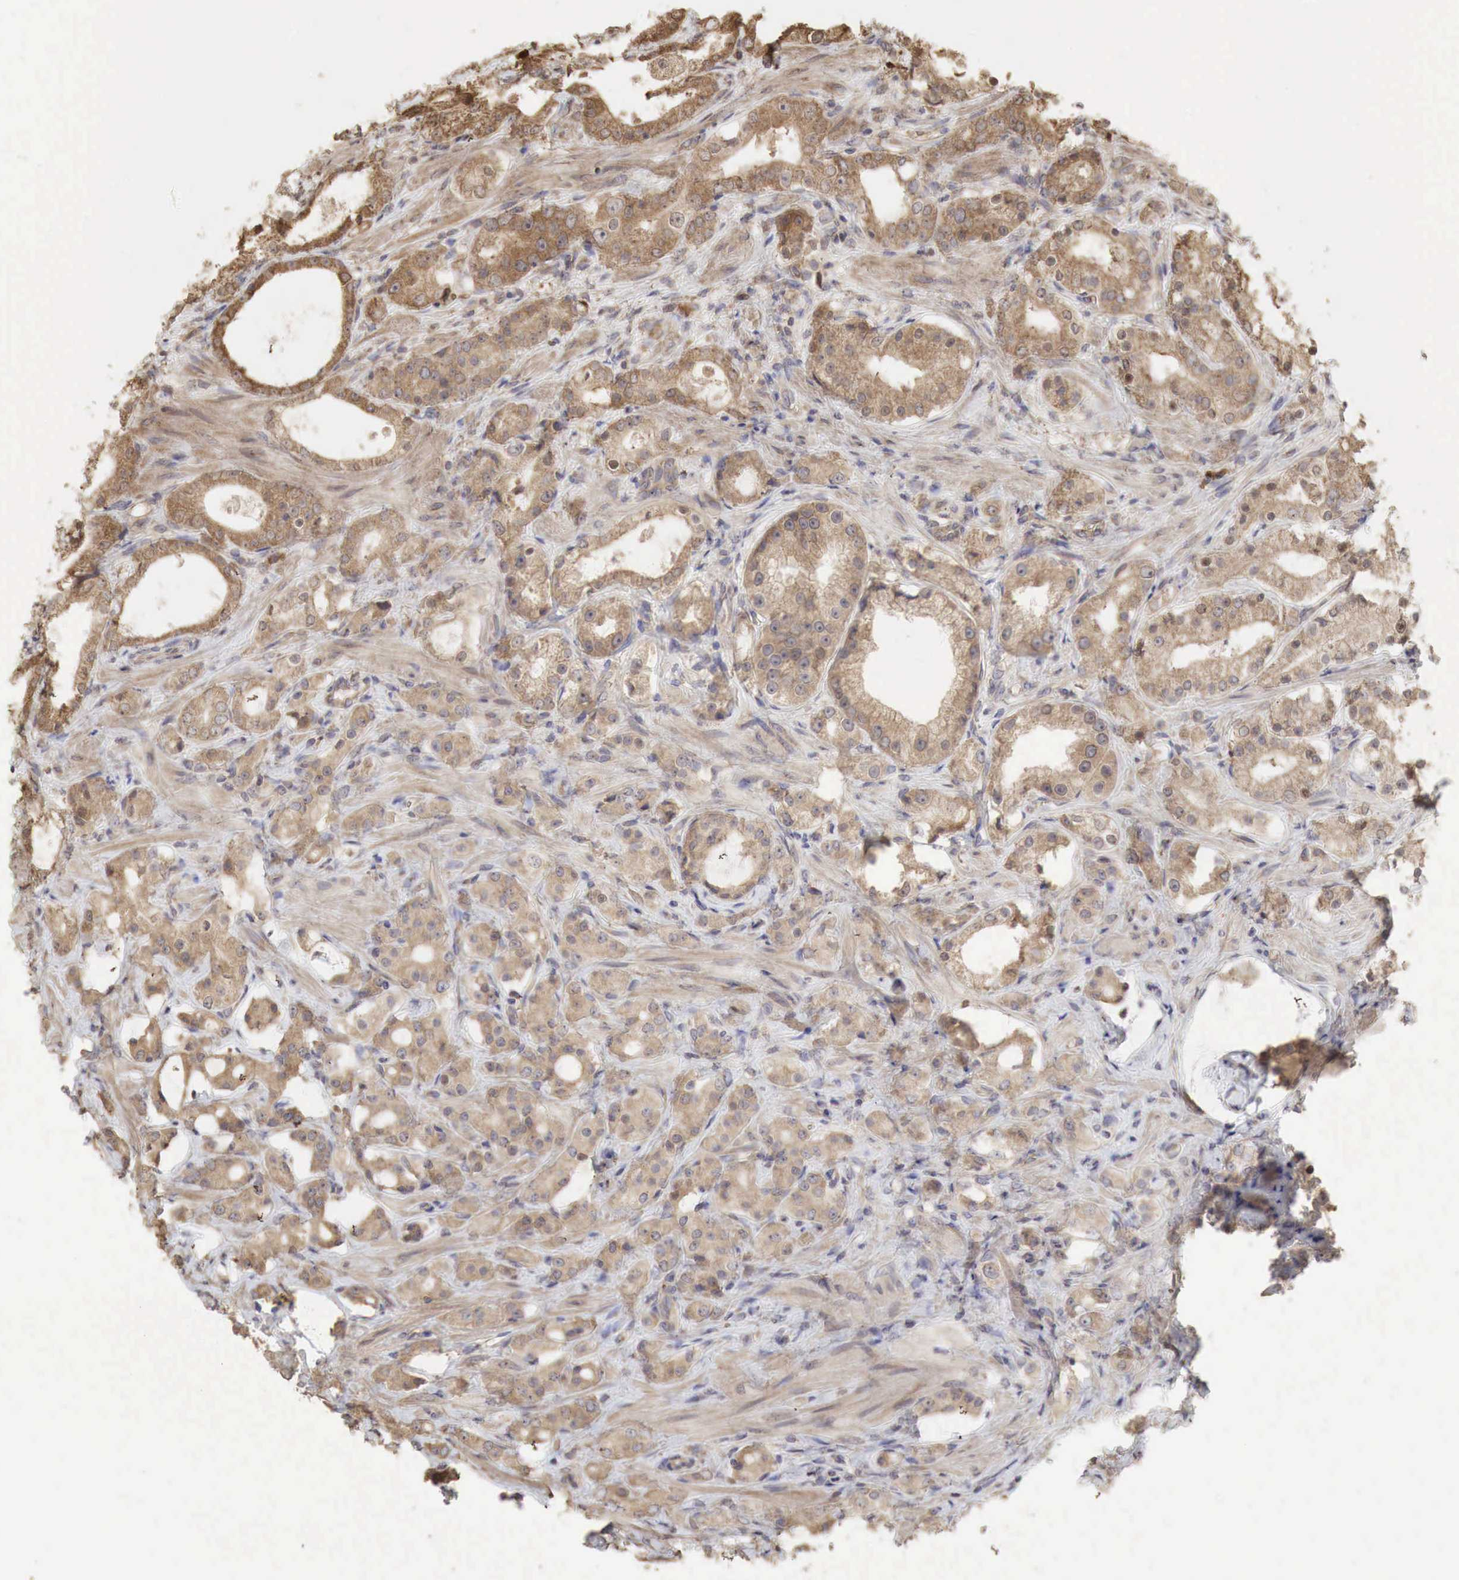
{"staining": {"intensity": "weak", "quantity": ">75%", "location": "cytoplasmic/membranous"}, "tissue": "prostate cancer", "cell_type": "Tumor cells", "image_type": "cancer", "snomed": [{"axis": "morphology", "description": "Adenocarcinoma, Medium grade"}, {"axis": "topography", "description": "Prostate"}], "caption": "Medium-grade adenocarcinoma (prostate) was stained to show a protein in brown. There is low levels of weak cytoplasmic/membranous staining in about >75% of tumor cells. (DAB IHC with brightfield microscopy, high magnification).", "gene": "PABPC5", "patient": {"sex": "male", "age": 73}}